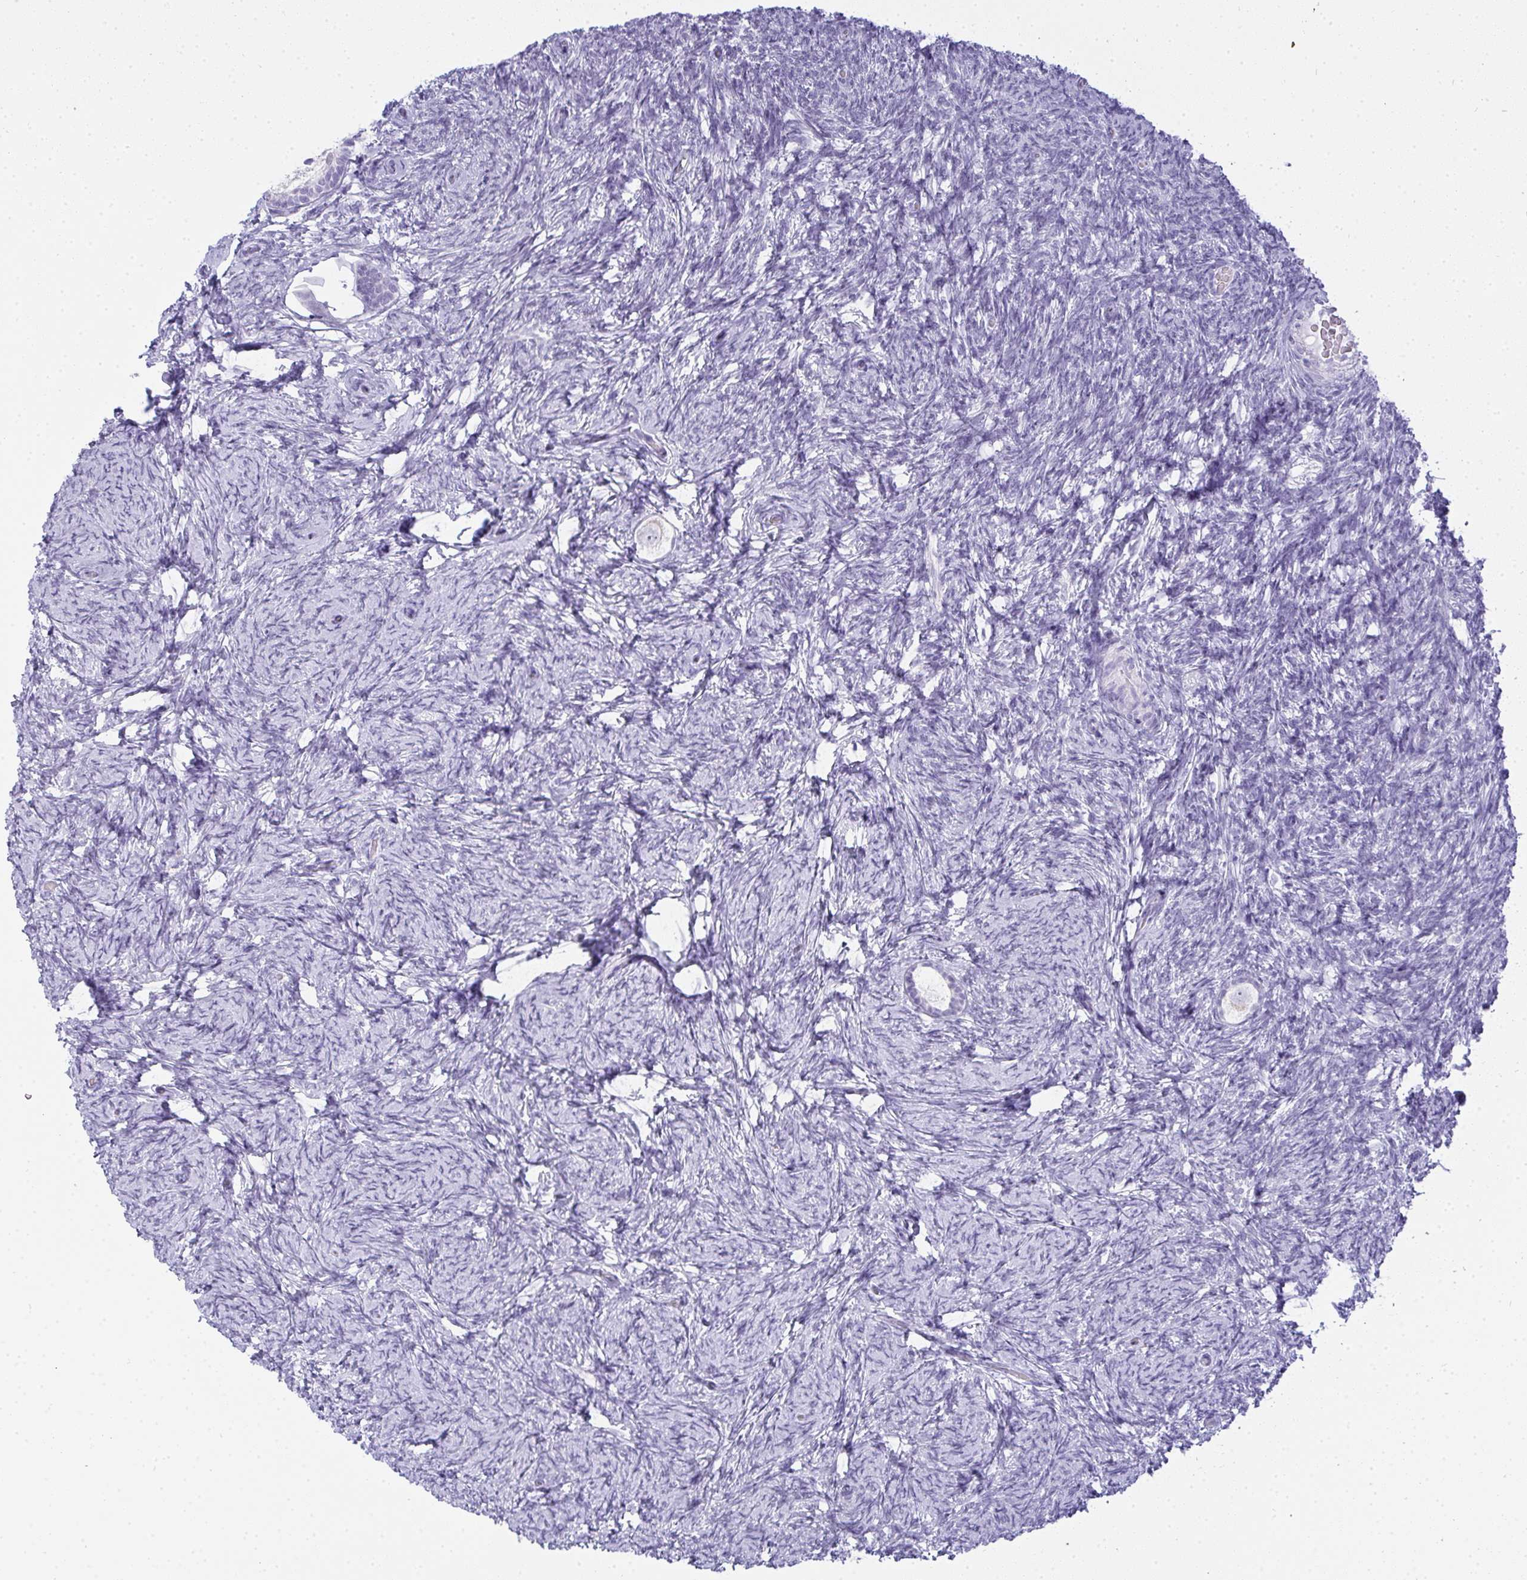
{"staining": {"intensity": "negative", "quantity": "none", "location": "none"}, "tissue": "ovary", "cell_type": "Follicle cells", "image_type": "normal", "snomed": [{"axis": "morphology", "description": "Normal tissue, NOS"}, {"axis": "topography", "description": "Ovary"}], "caption": "This is a image of immunohistochemistry (IHC) staining of normal ovary, which shows no staining in follicle cells. (Immunohistochemistry (ihc), brightfield microscopy, high magnification).", "gene": "GSDMB", "patient": {"sex": "female", "age": 34}}